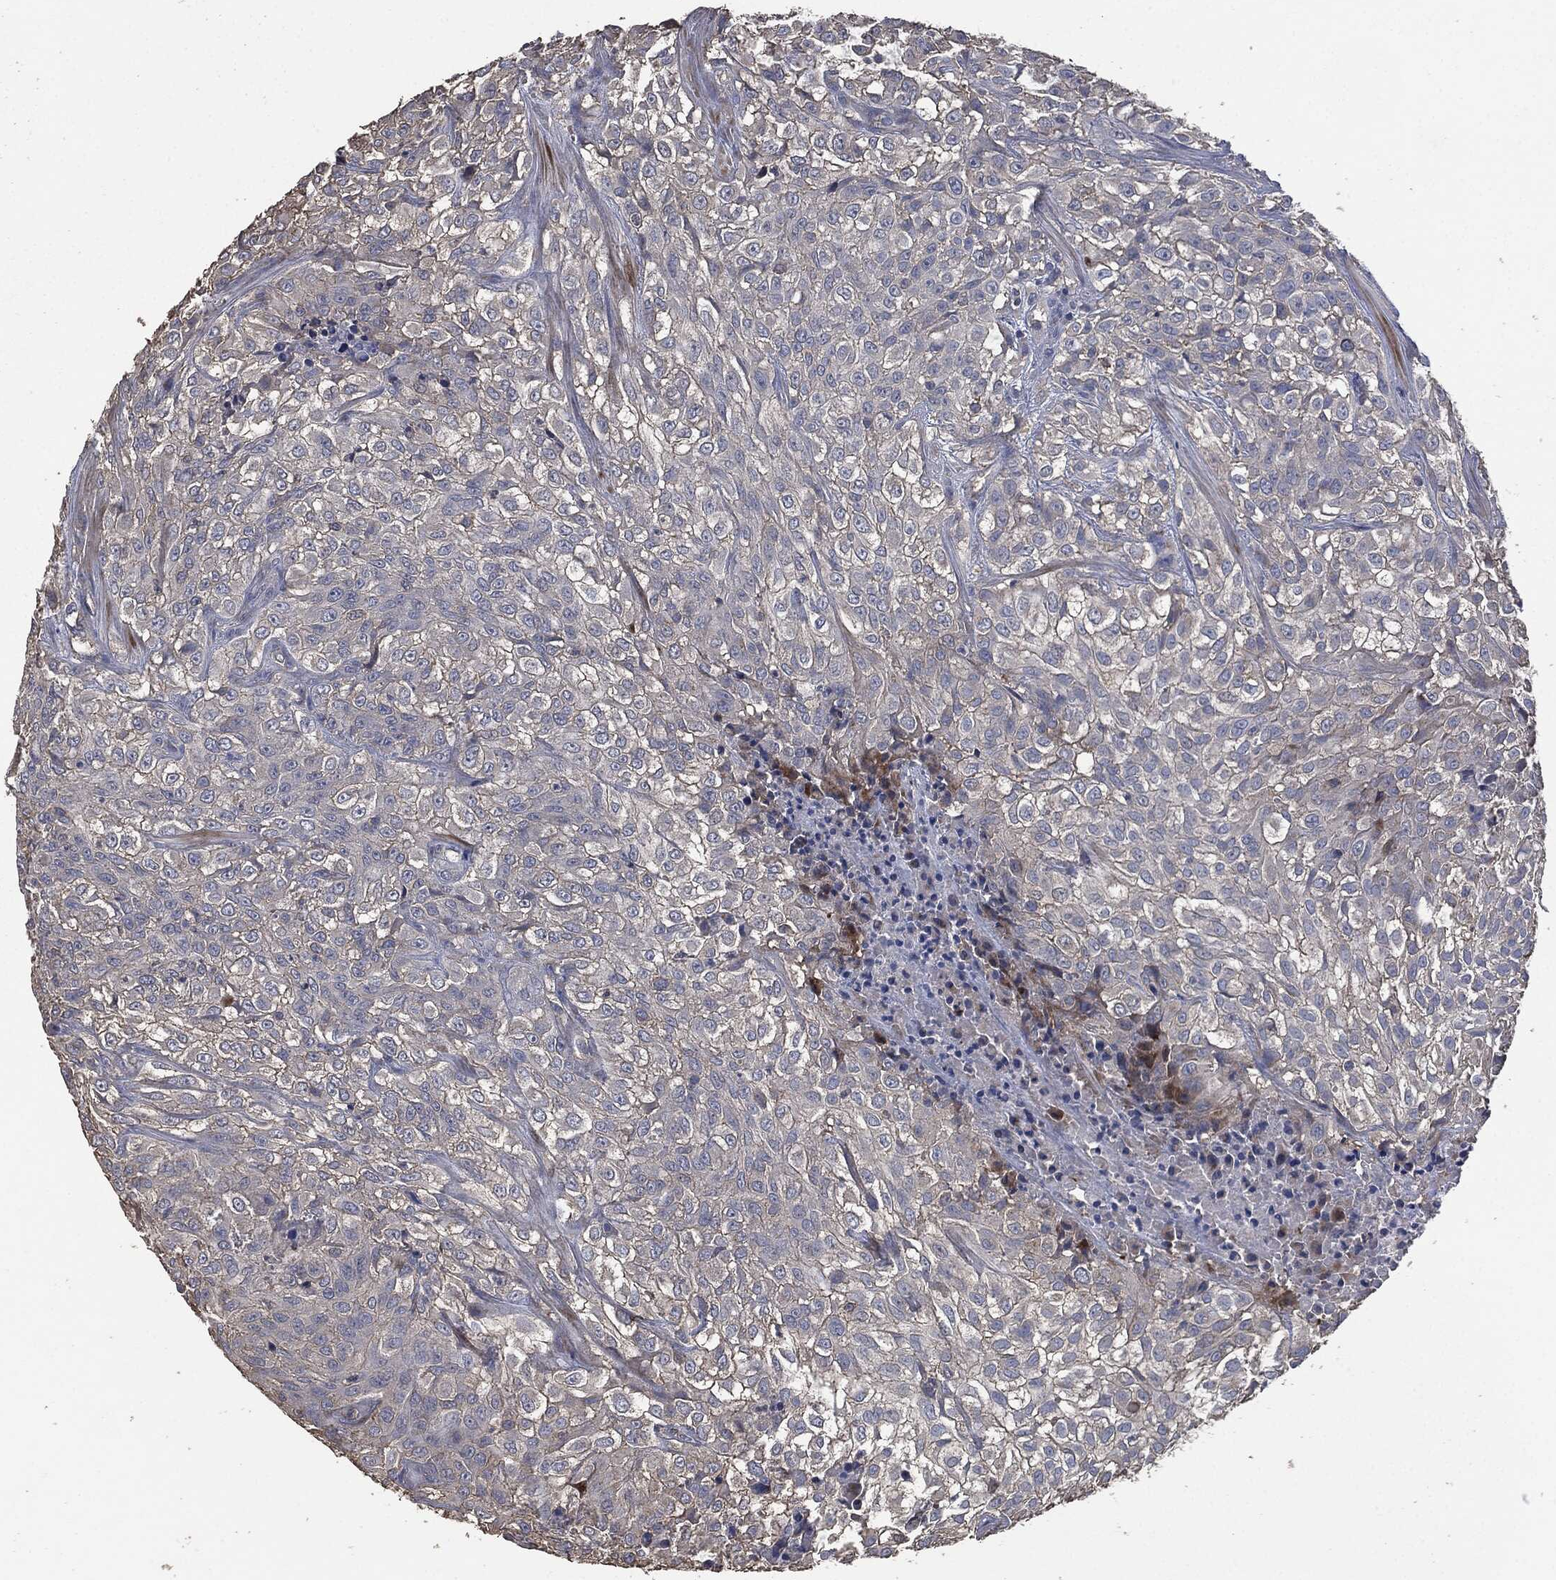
{"staining": {"intensity": "negative", "quantity": "none", "location": "none"}, "tissue": "urothelial cancer", "cell_type": "Tumor cells", "image_type": "cancer", "snomed": [{"axis": "morphology", "description": "Urothelial carcinoma, High grade"}, {"axis": "topography", "description": "Urinary bladder"}], "caption": "Urothelial cancer was stained to show a protein in brown. There is no significant staining in tumor cells. (DAB (3,3'-diaminobenzidine) IHC visualized using brightfield microscopy, high magnification).", "gene": "MSLN", "patient": {"sex": "male", "age": 56}}